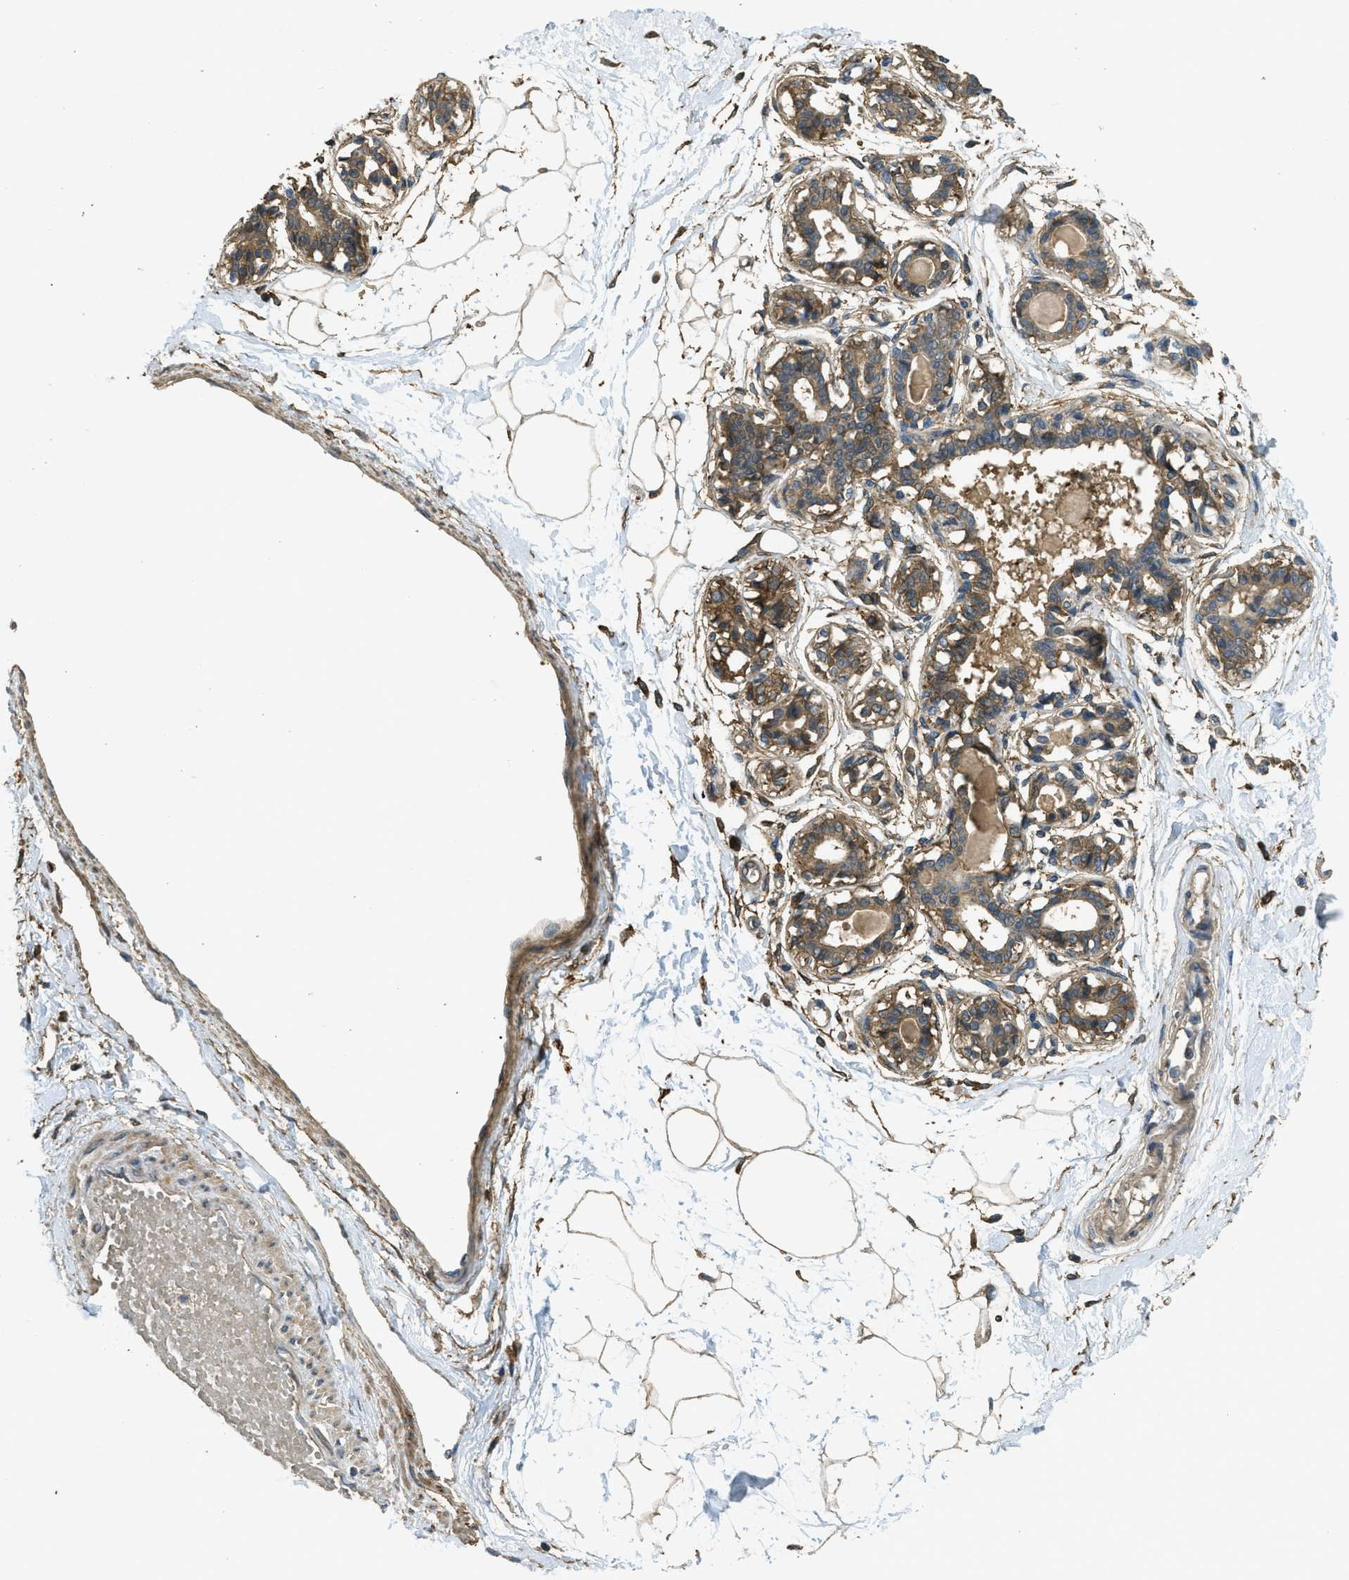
{"staining": {"intensity": "moderate", "quantity": ">75%", "location": "cytoplasmic/membranous"}, "tissue": "breast", "cell_type": "Adipocytes", "image_type": "normal", "snomed": [{"axis": "morphology", "description": "Normal tissue, NOS"}, {"axis": "topography", "description": "Breast"}], "caption": "Brown immunohistochemical staining in normal human breast shows moderate cytoplasmic/membranous positivity in approximately >75% of adipocytes.", "gene": "CD276", "patient": {"sex": "female", "age": 45}}